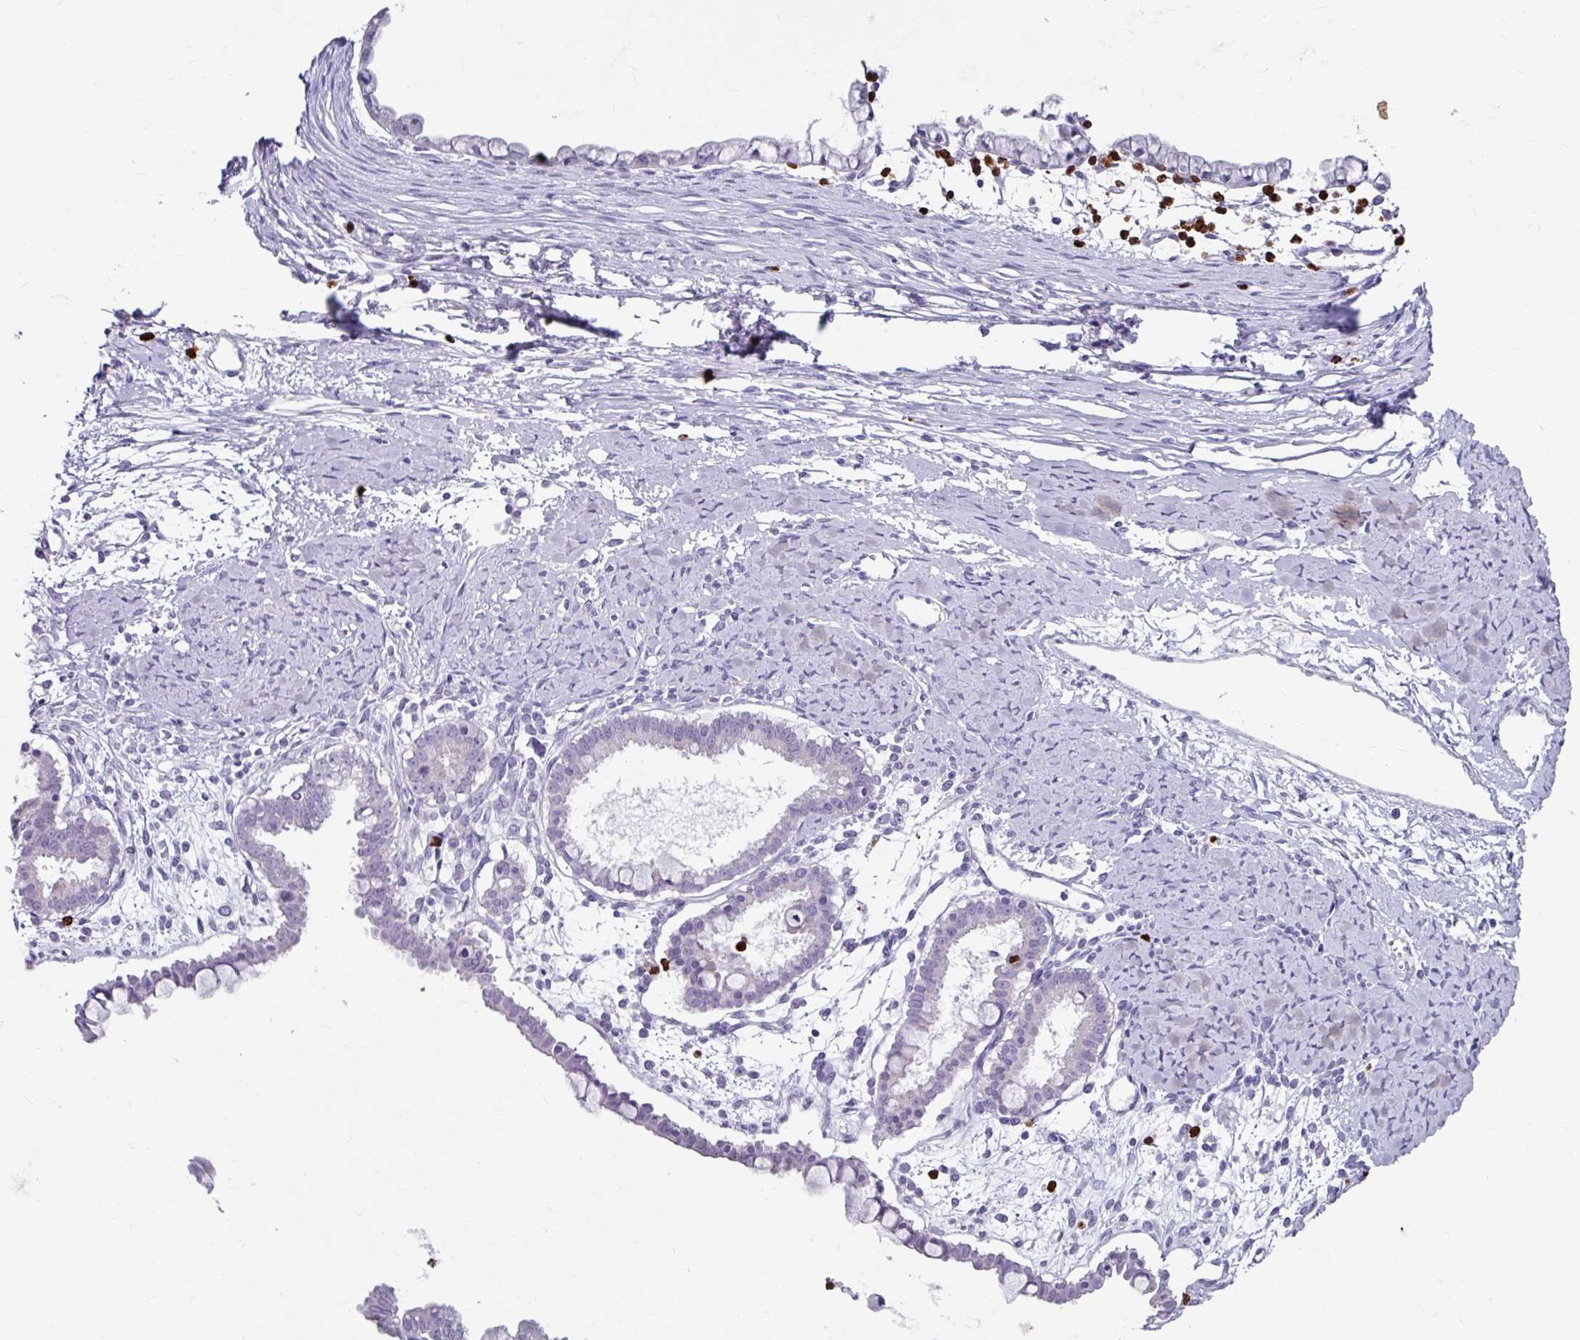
{"staining": {"intensity": "negative", "quantity": "none", "location": "none"}, "tissue": "ovarian cancer", "cell_type": "Tumor cells", "image_type": "cancer", "snomed": [{"axis": "morphology", "description": "Cystadenocarcinoma, mucinous, NOS"}, {"axis": "topography", "description": "Ovary"}], "caption": "Immunohistochemistry (IHC) photomicrograph of ovarian cancer stained for a protein (brown), which demonstrates no positivity in tumor cells.", "gene": "ANKRD1", "patient": {"sex": "female", "age": 61}}